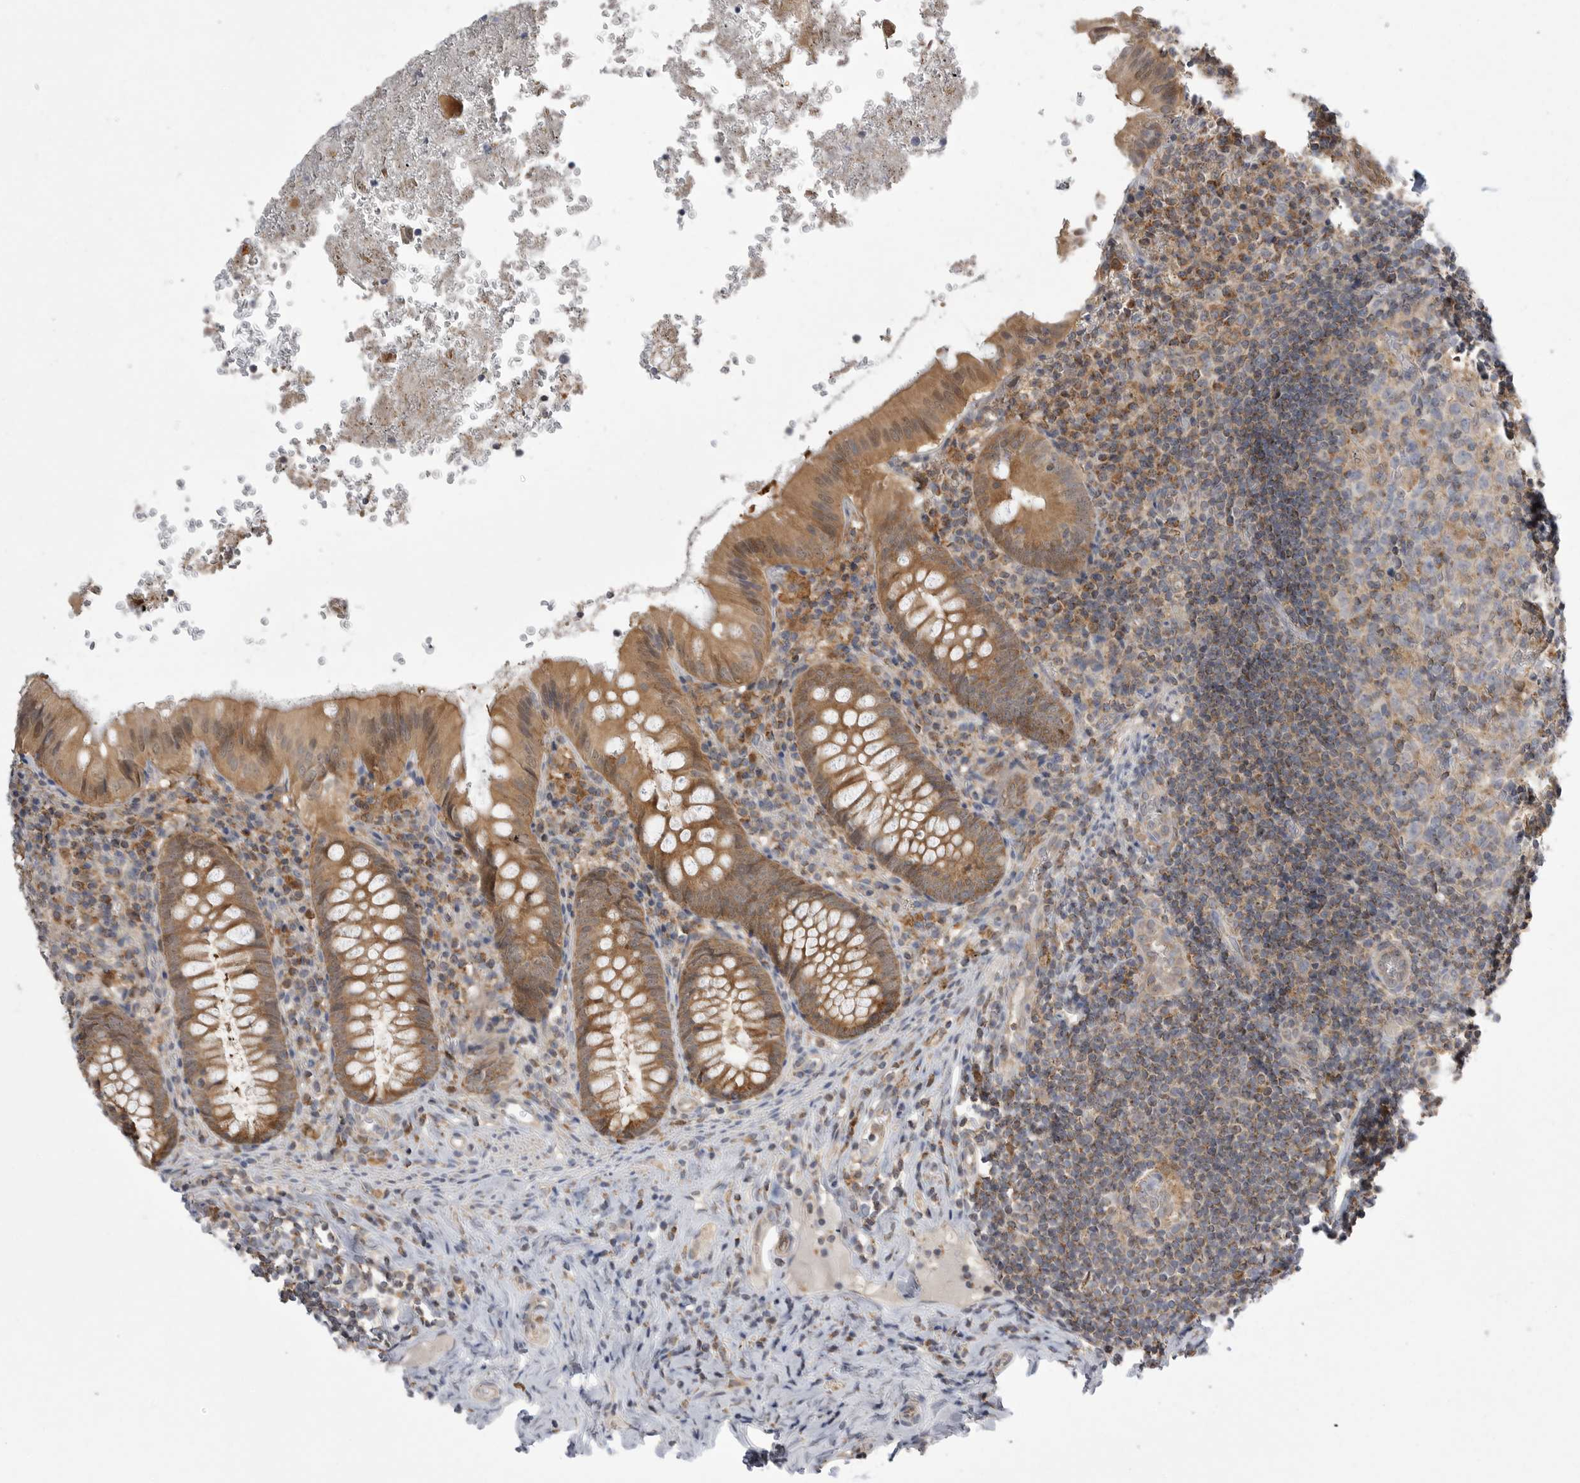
{"staining": {"intensity": "moderate", "quantity": ">75%", "location": "cytoplasmic/membranous"}, "tissue": "appendix", "cell_type": "Glandular cells", "image_type": "normal", "snomed": [{"axis": "morphology", "description": "Normal tissue, NOS"}, {"axis": "topography", "description": "Appendix"}], "caption": "A photomicrograph of human appendix stained for a protein displays moderate cytoplasmic/membranous brown staining in glandular cells. The staining was performed using DAB (3,3'-diaminobenzidine), with brown indicating positive protein expression. Nuclei are stained blue with hematoxylin.", "gene": "KYAT3", "patient": {"sex": "male", "age": 8}}